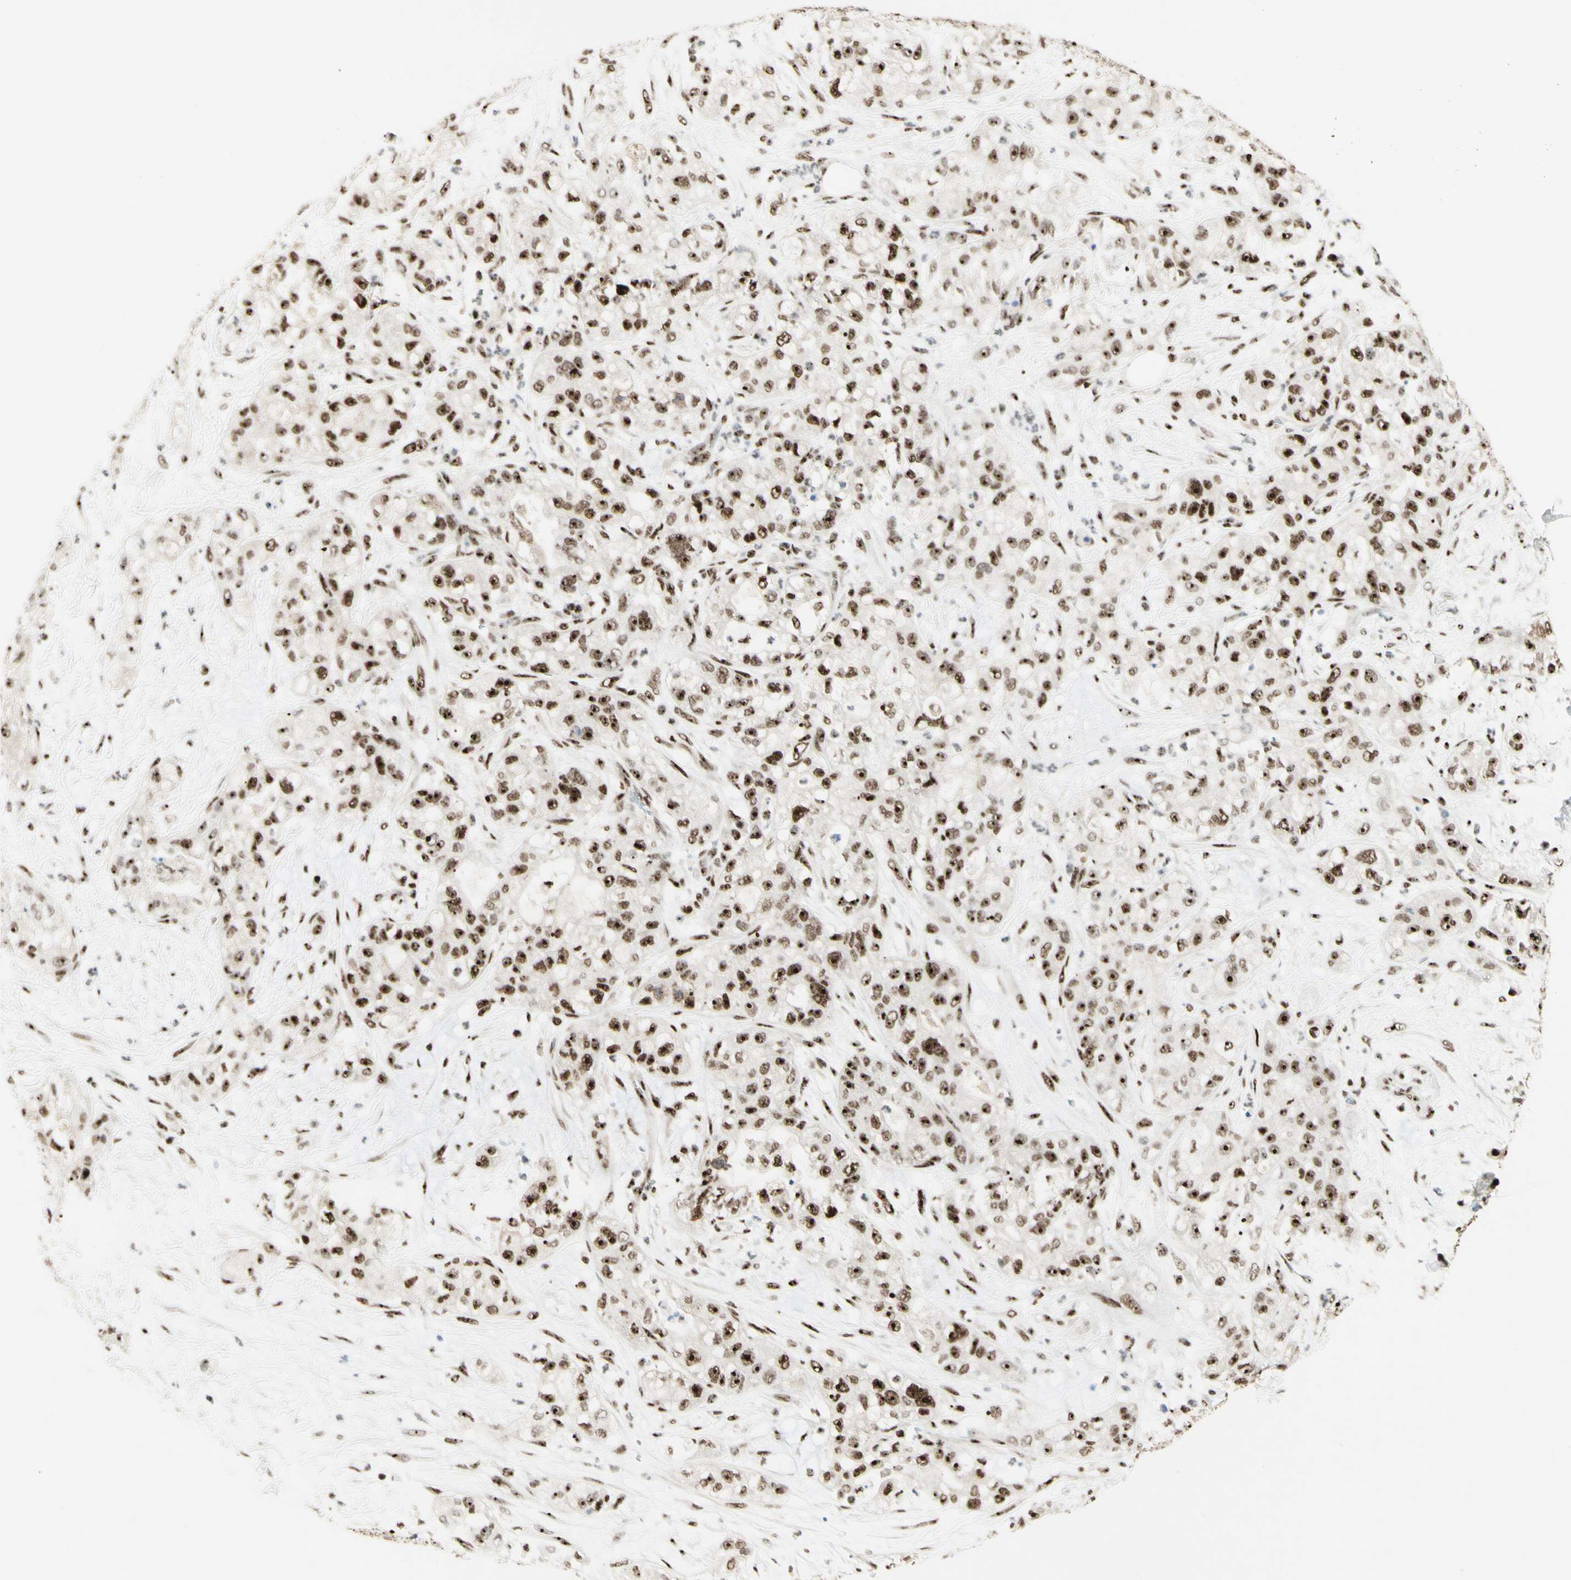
{"staining": {"intensity": "strong", "quantity": ">75%", "location": "nuclear"}, "tissue": "pancreatic cancer", "cell_type": "Tumor cells", "image_type": "cancer", "snomed": [{"axis": "morphology", "description": "Adenocarcinoma, NOS"}, {"axis": "topography", "description": "Pancreas"}], "caption": "This photomicrograph demonstrates IHC staining of pancreatic cancer (adenocarcinoma), with high strong nuclear positivity in about >75% of tumor cells.", "gene": "DHX9", "patient": {"sex": "female", "age": 78}}